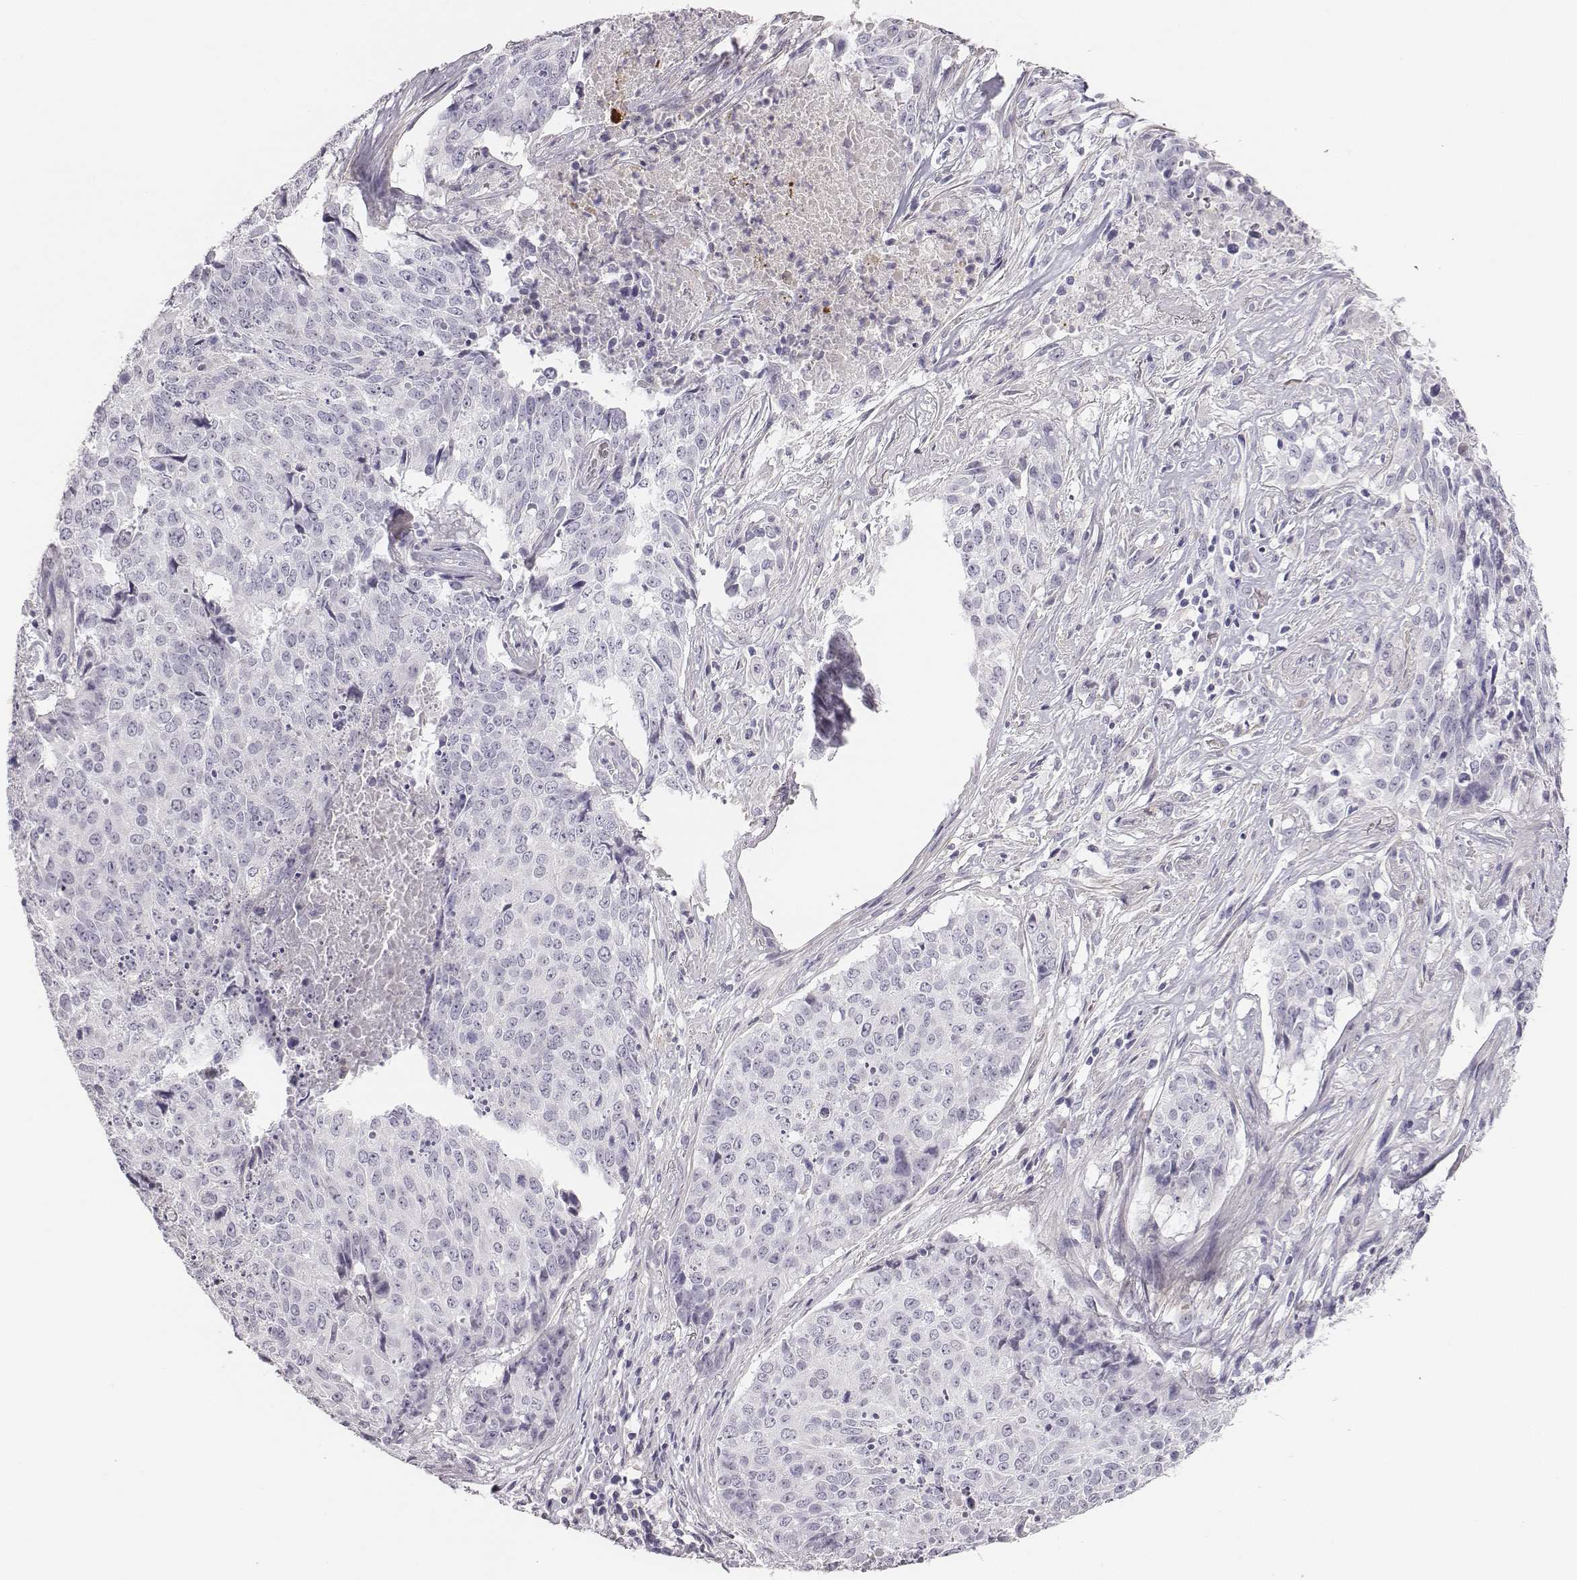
{"staining": {"intensity": "negative", "quantity": "none", "location": "none"}, "tissue": "lung cancer", "cell_type": "Tumor cells", "image_type": "cancer", "snomed": [{"axis": "morphology", "description": "Normal tissue, NOS"}, {"axis": "morphology", "description": "Squamous cell carcinoma, NOS"}, {"axis": "topography", "description": "Bronchus"}, {"axis": "topography", "description": "Lung"}], "caption": "An immunohistochemistry (IHC) micrograph of lung cancer is shown. There is no staining in tumor cells of lung cancer.", "gene": "ADAM7", "patient": {"sex": "male", "age": 64}}